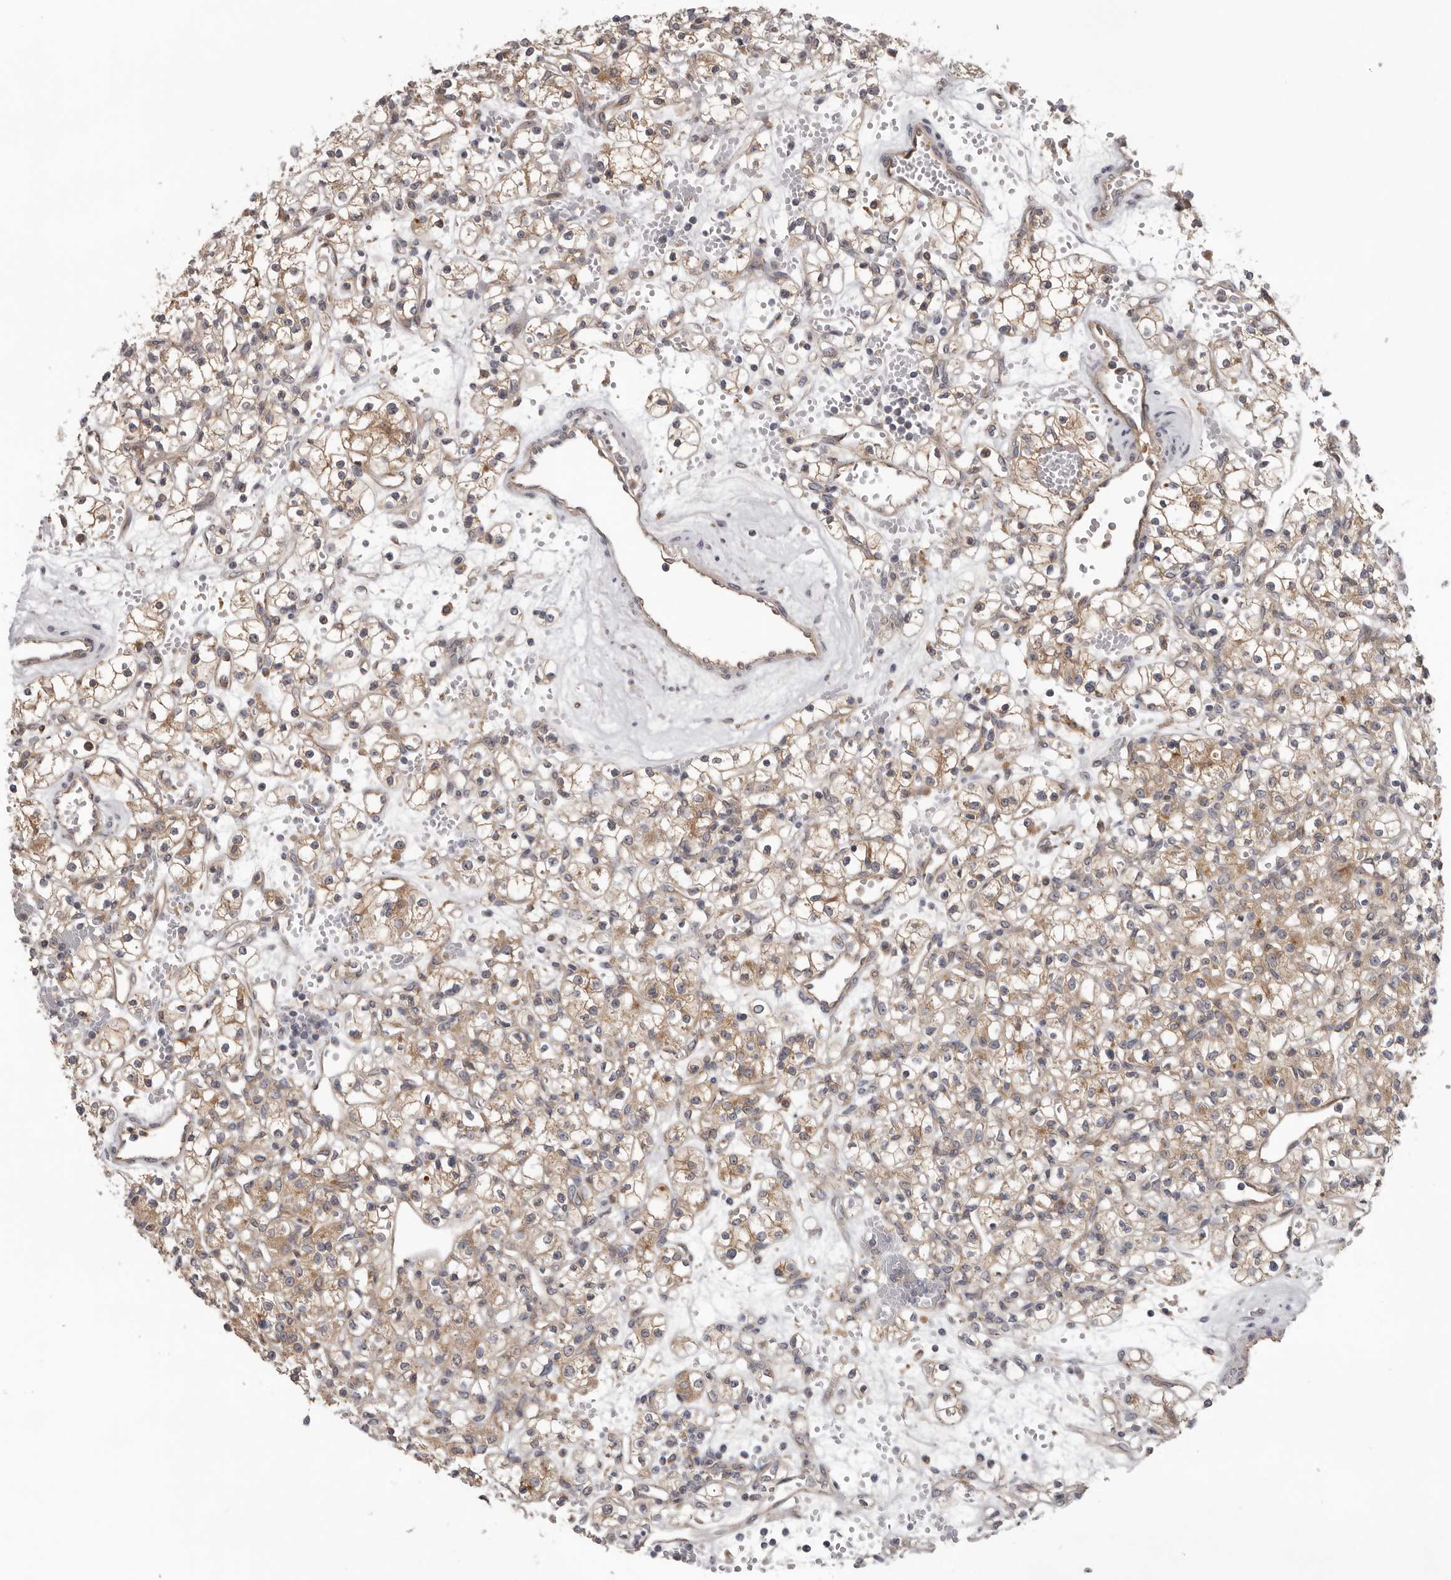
{"staining": {"intensity": "weak", "quantity": ">75%", "location": "cytoplasmic/membranous"}, "tissue": "renal cancer", "cell_type": "Tumor cells", "image_type": "cancer", "snomed": [{"axis": "morphology", "description": "Adenocarcinoma, NOS"}, {"axis": "topography", "description": "Kidney"}], "caption": "Protein analysis of renal cancer (adenocarcinoma) tissue reveals weak cytoplasmic/membranous positivity in approximately >75% of tumor cells.", "gene": "HINT3", "patient": {"sex": "female", "age": 59}}